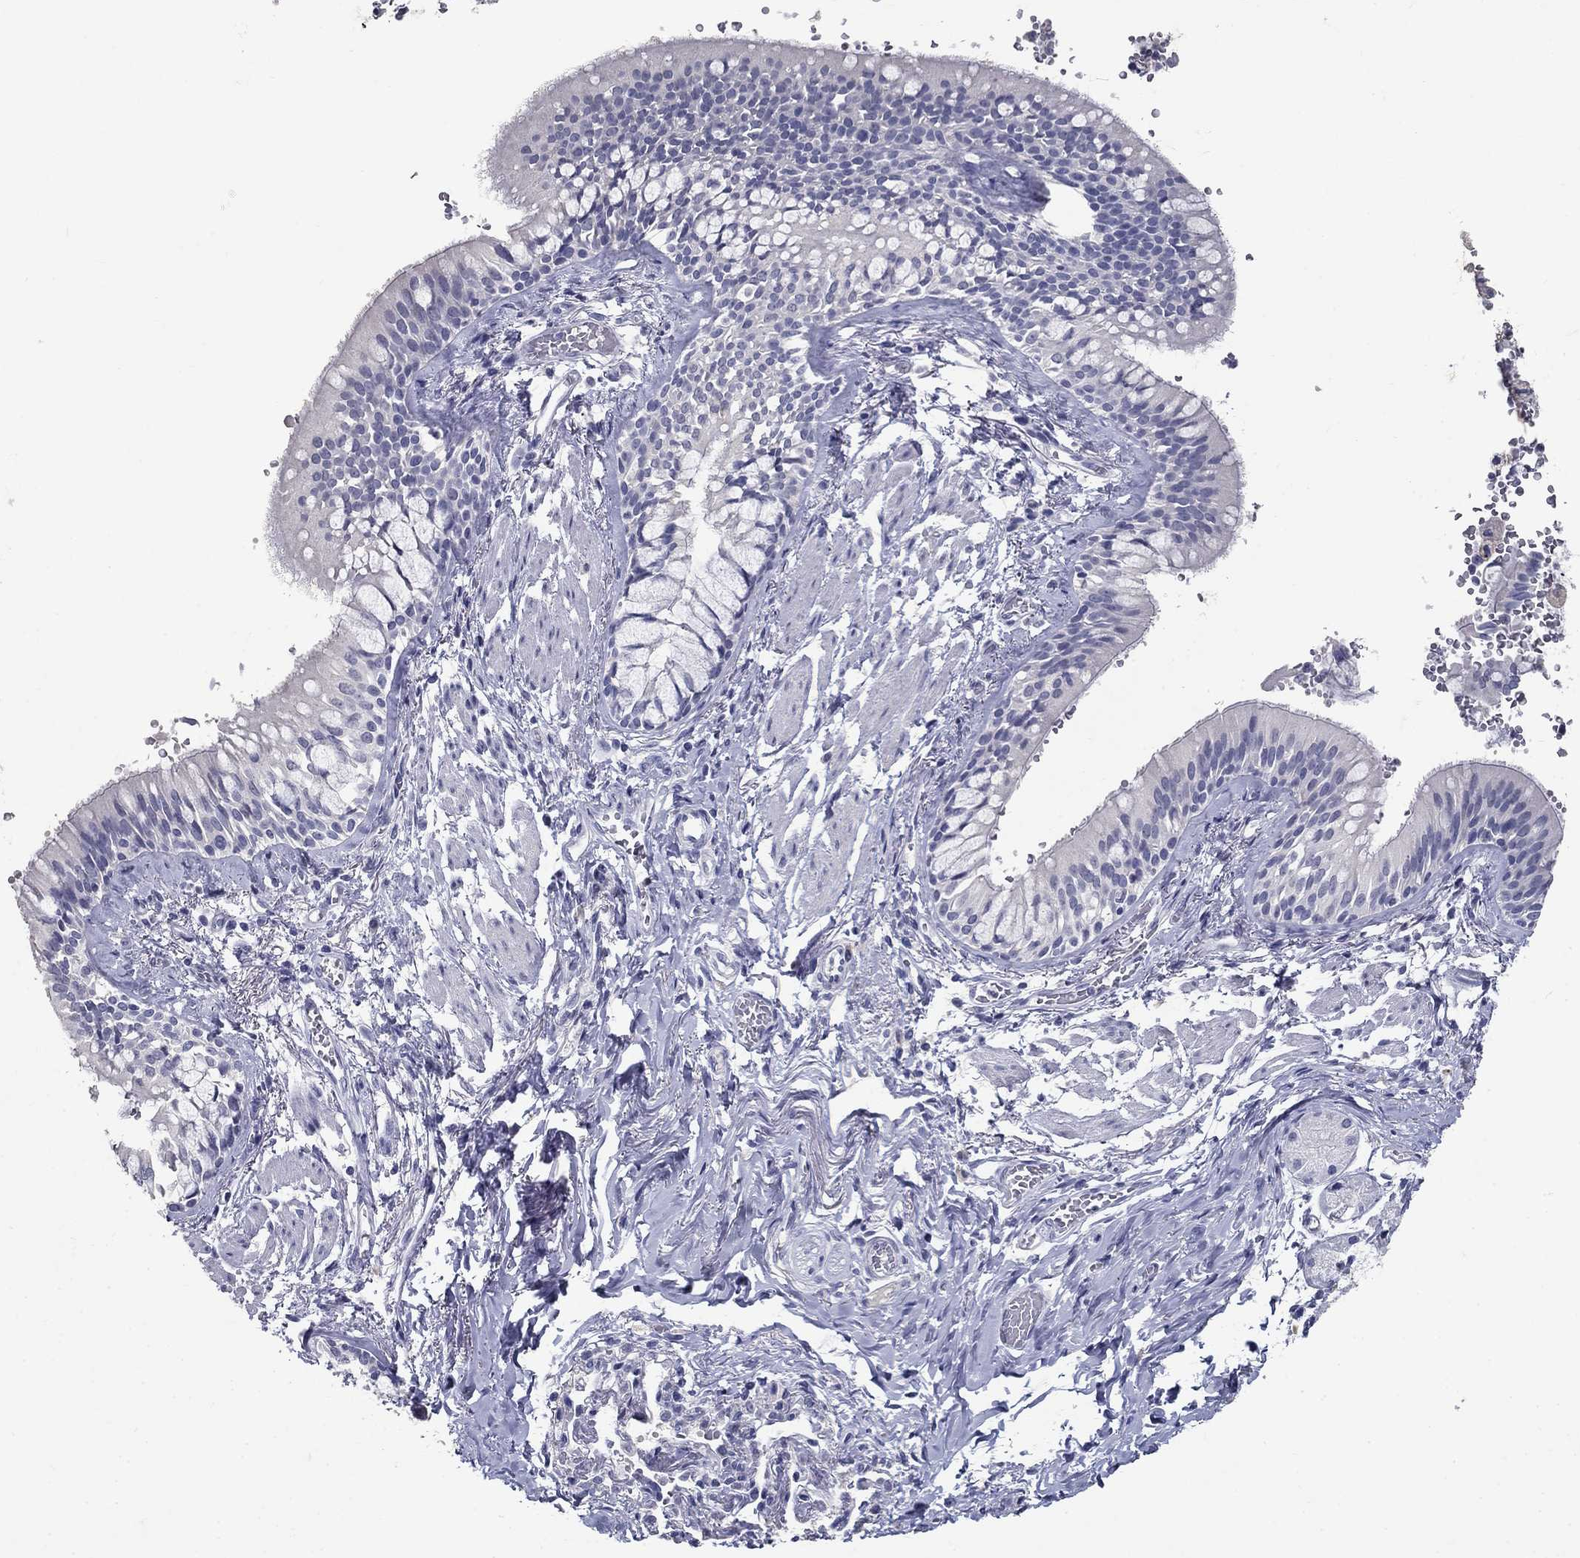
{"staining": {"intensity": "negative", "quantity": "none", "location": "none"}, "tissue": "bronchus", "cell_type": "Respiratory epithelial cells", "image_type": "normal", "snomed": [{"axis": "morphology", "description": "Normal tissue, NOS"}, {"axis": "topography", "description": "Bronchus"}, {"axis": "topography", "description": "Lung"}], "caption": "DAB (3,3'-diaminobenzidine) immunohistochemical staining of unremarkable human bronchus demonstrates no significant staining in respiratory epithelial cells. (Brightfield microscopy of DAB (3,3'-diaminobenzidine) immunohistochemistry (IHC) at high magnification).", "gene": "POMC", "patient": {"sex": "female", "age": 57}}